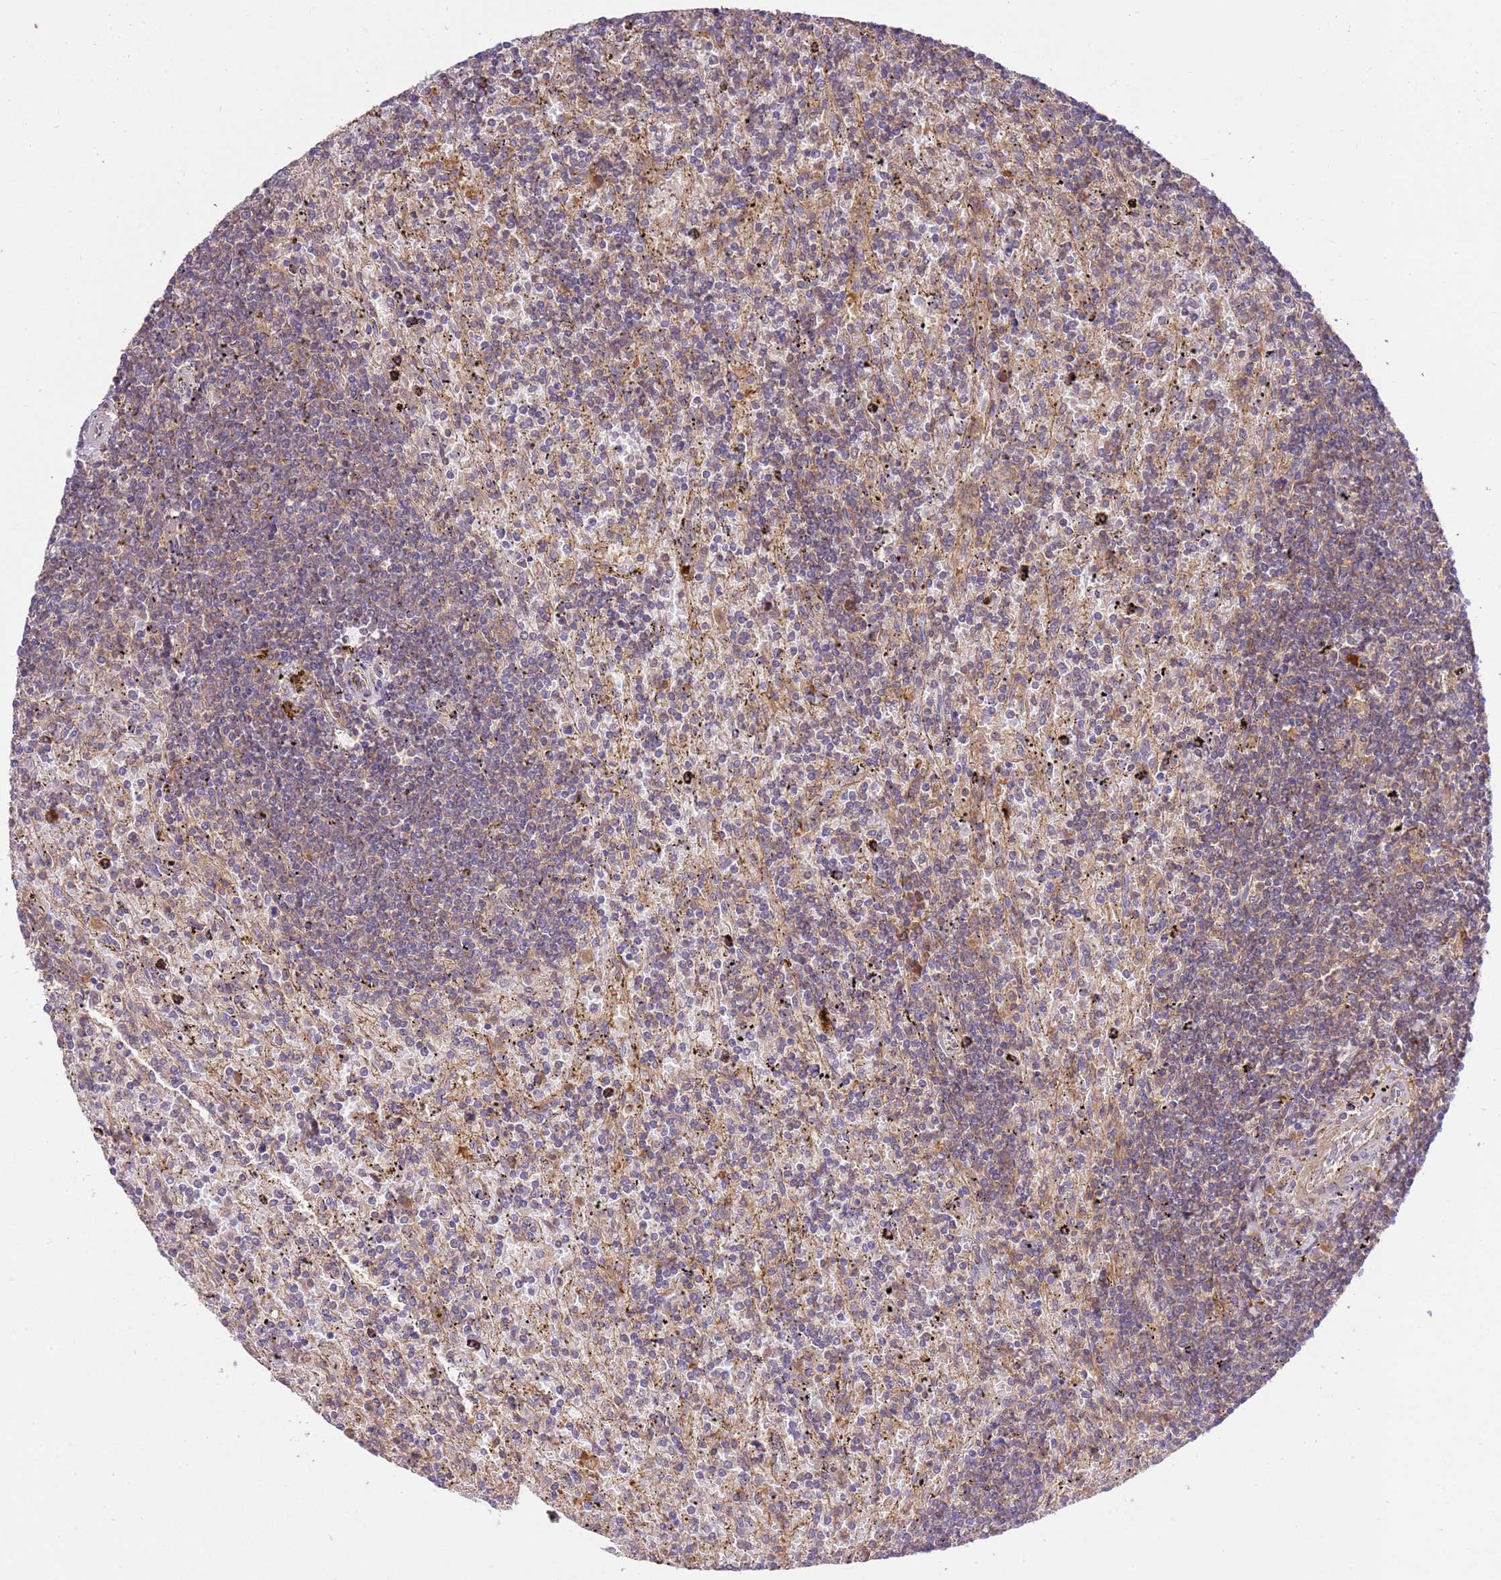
{"staining": {"intensity": "negative", "quantity": "none", "location": "none"}, "tissue": "lymphoma", "cell_type": "Tumor cells", "image_type": "cancer", "snomed": [{"axis": "morphology", "description": "Malignant lymphoma, non-Hodgkin's type, Low grade"}, {"axis": "topography", "description": "Spleen"}], "caption": "Photomicrograph shows no protein expression in tumor cells of low-grade malignant lymphoma, non-Hodgkin's type tissue.", "gene": "GAREM1", "patient": {"sex": "male", "age": 76}}